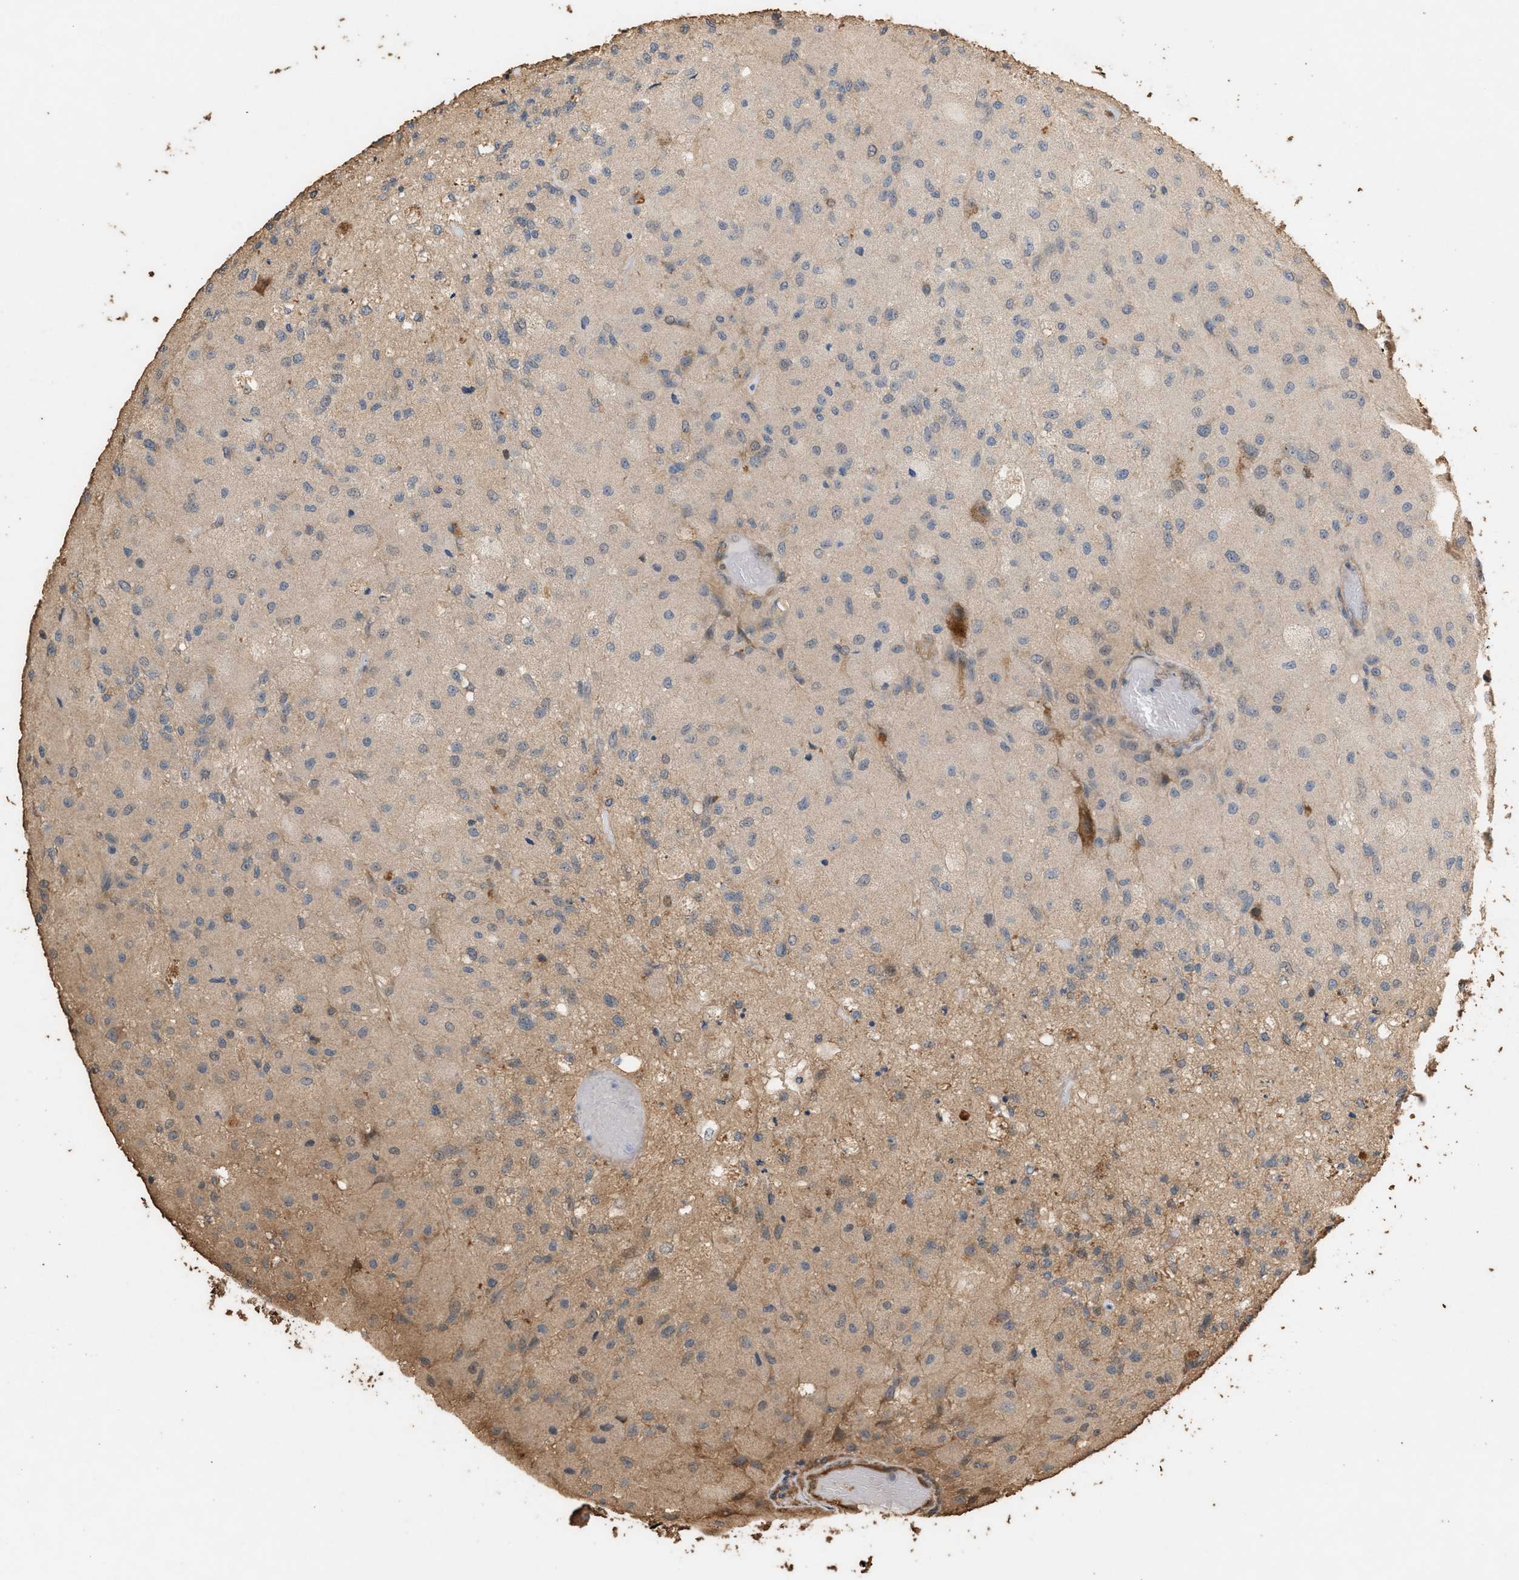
{"staining": {"intensity": "weak", "quantity": "<25%", "location": "cytoplasmic/membranous"}, "tissue": "glioma", "cell_type": "Tumor cells", "image_type": "cancer", "snomed": [{"axis": "morphology", "description": "Normal tissue, NOS"}, {"axis": "morphology", "description": "Glioma, malignant, High grade"}, {"axis": "topography", "description": "Cerebral cortex"}], "caption": "An immunohistochemistry micrograph of glioma is shown. There is no staining in tumor cells of glioma. (IHC, brightfield microscopy, high magnification).", "gene": "DCAF7", "patient": {"sex": "male", "age": 77}}